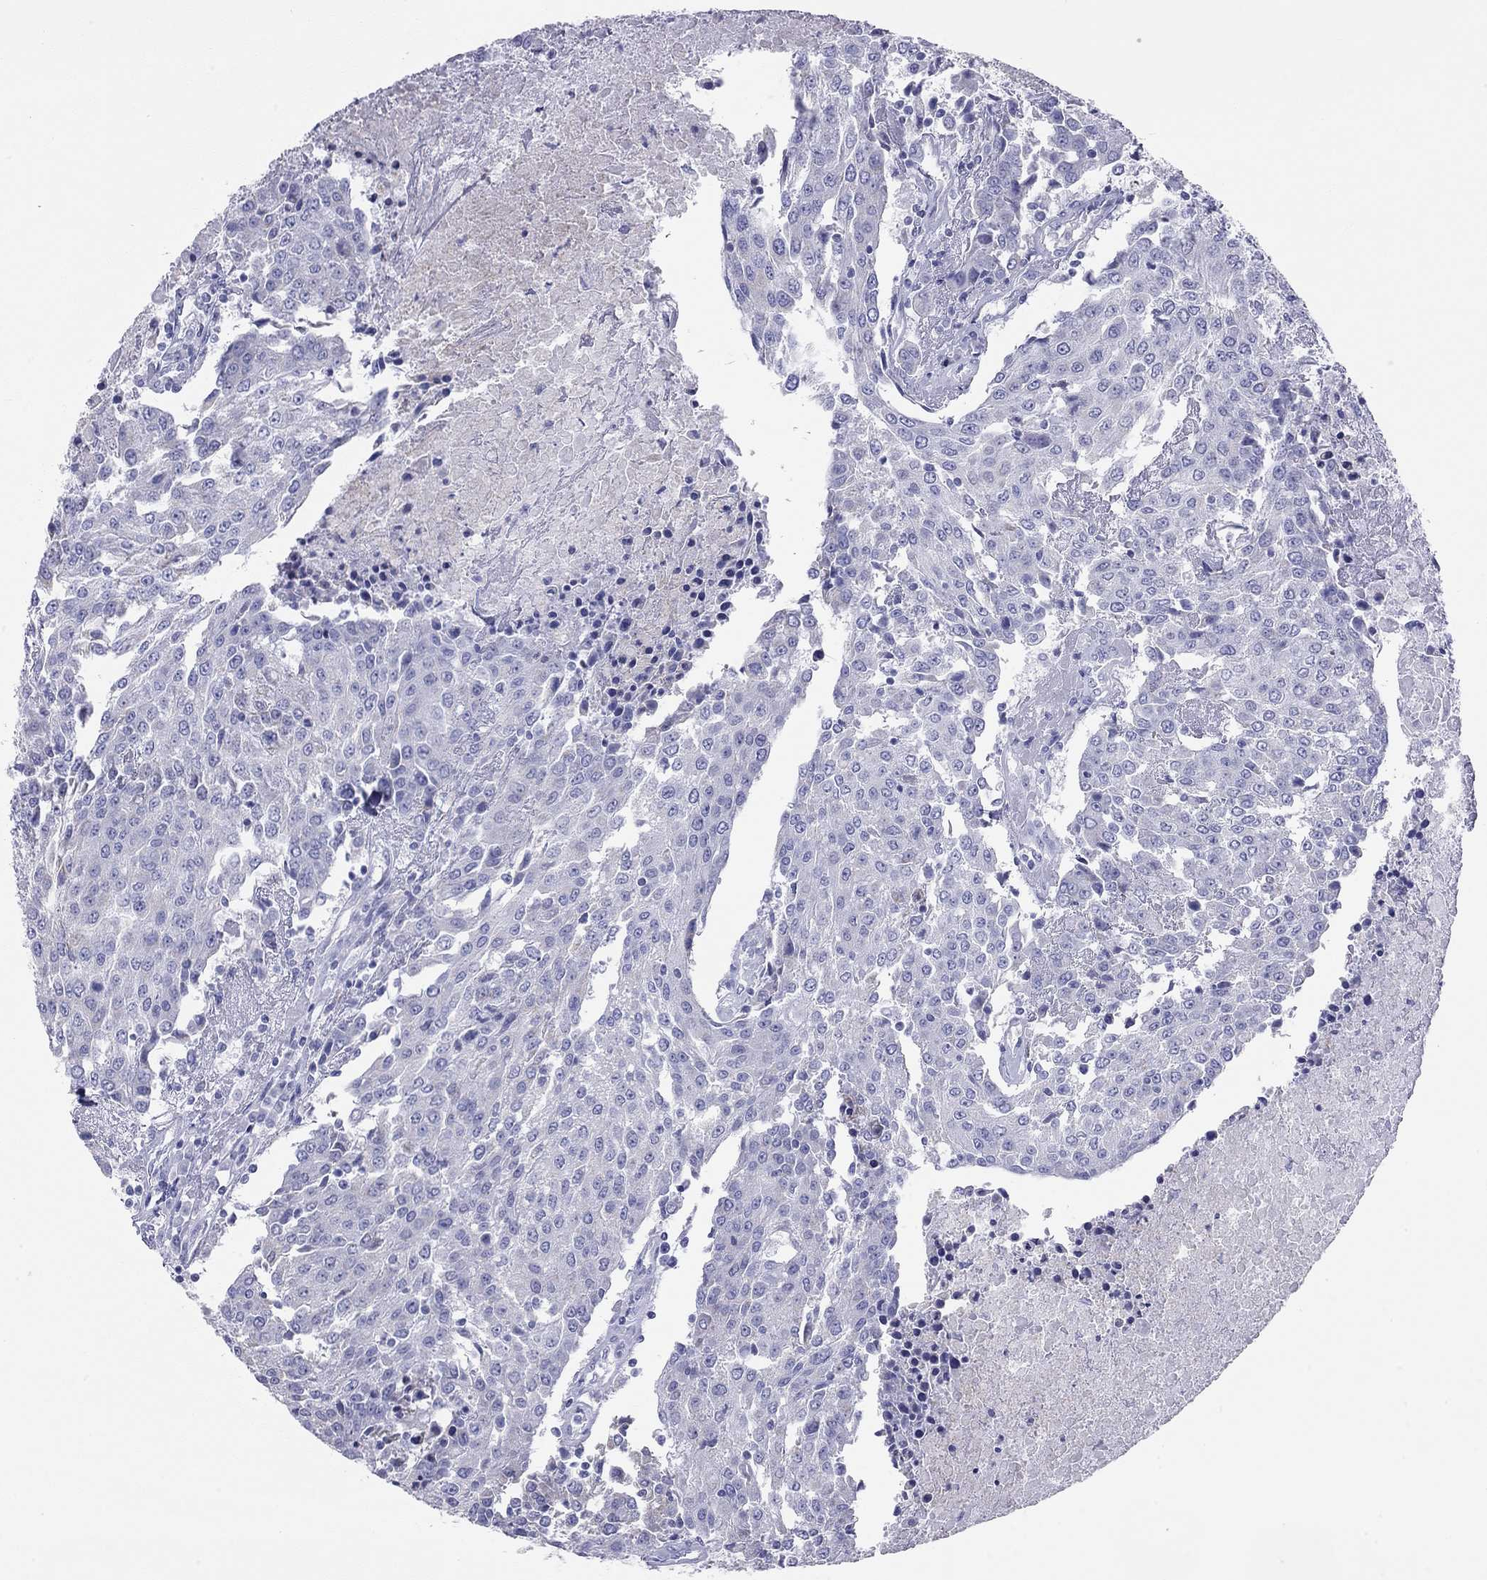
{"staining": {"intensity": "negative", "quantity": "none", "location": "none"}, "tissue": "urothelial cancer", "cell_type": "Tumor cells", "image_type": "cancer", "snomed": [{"axis": "morphology", "description": "Urothelial carcinoma, High grade"}, {"axis": "topography", "description": "Urinary bladder"}], "caption": "A micrograph of human urothelial cancer is negative for staining in tumor cells.", "gene": "DPY19L2", "patient": {"sex": "female", "age": 85}}